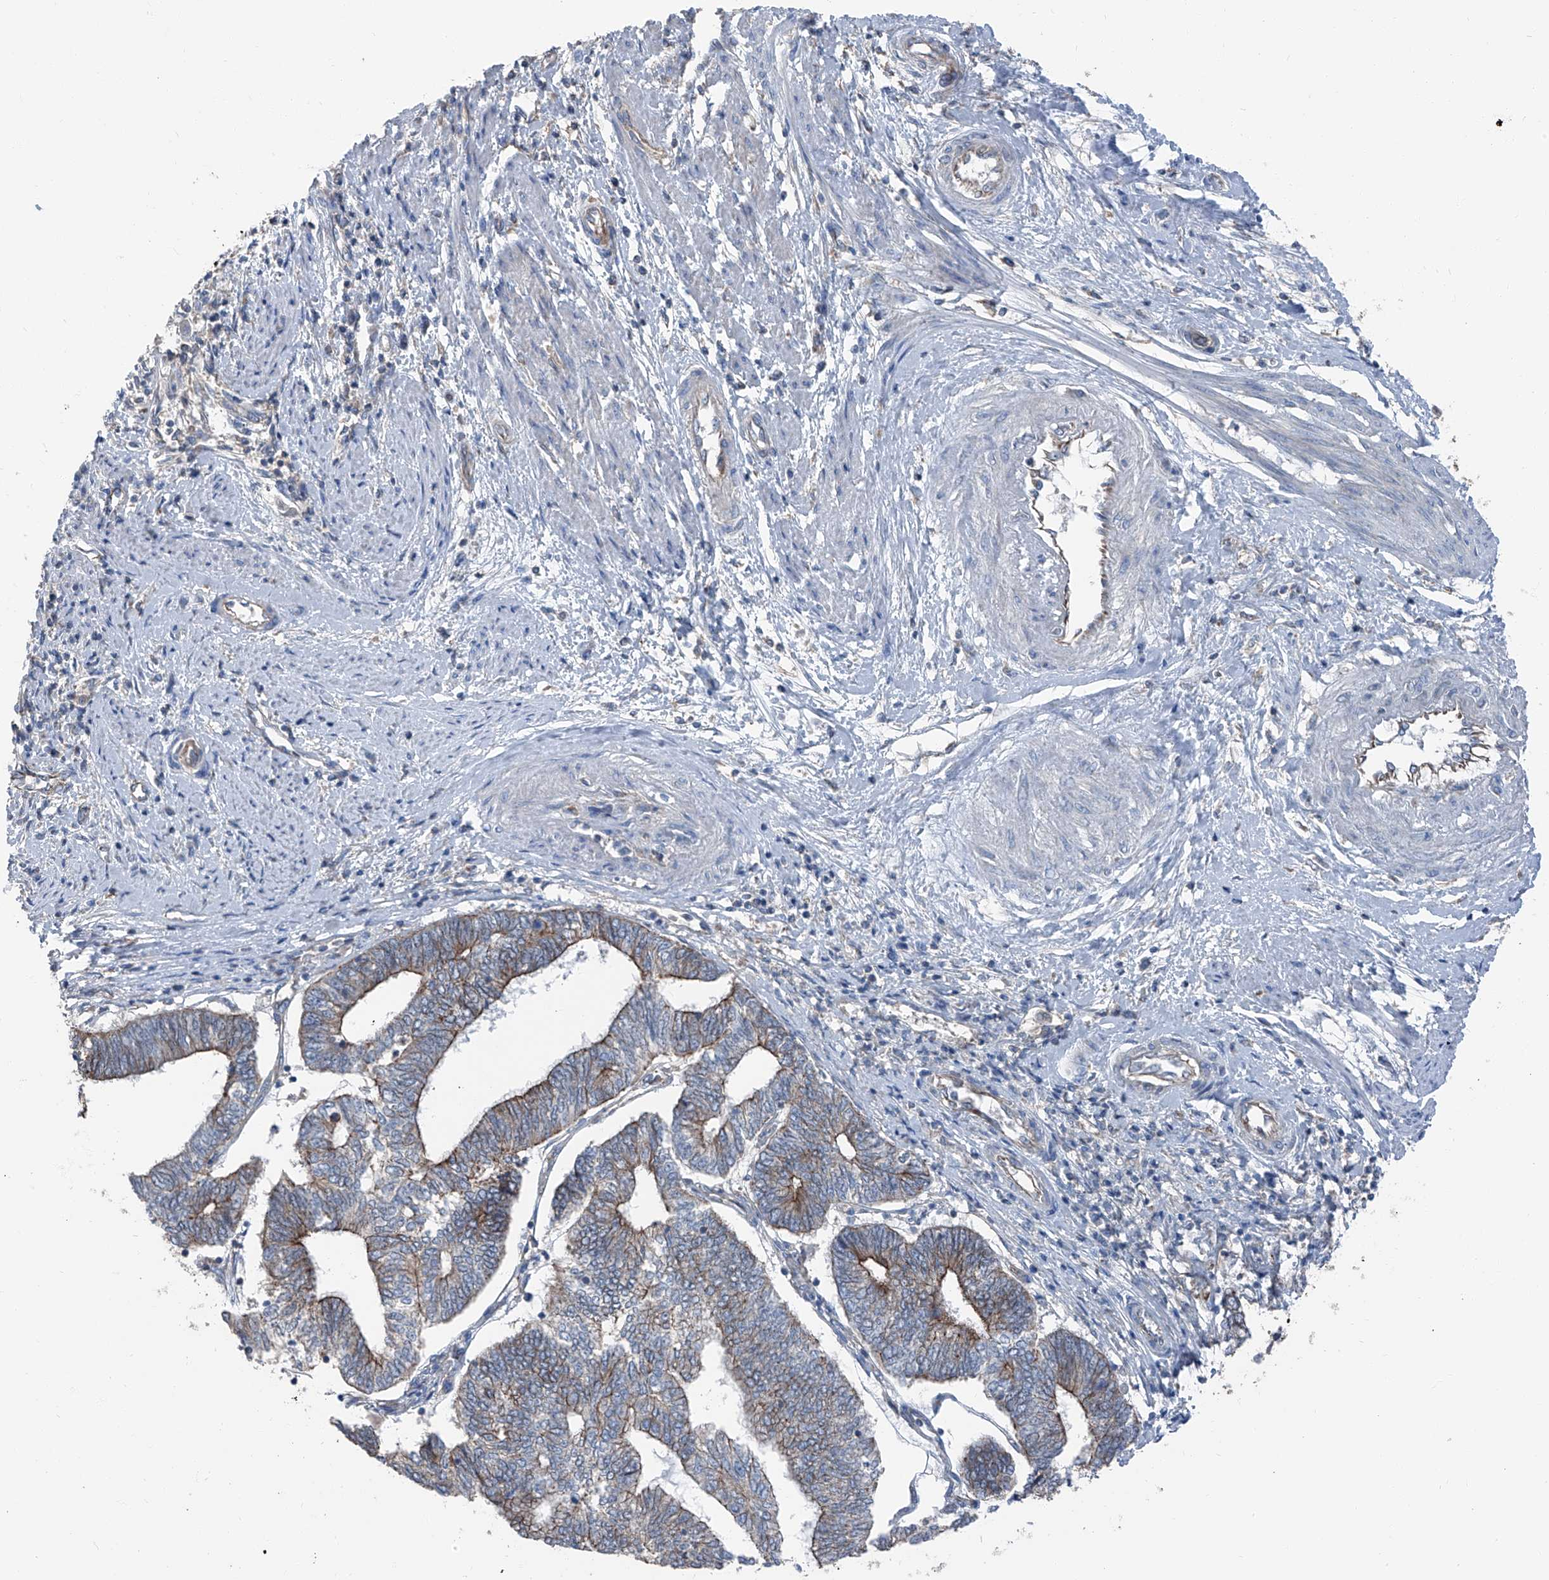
{"staining": {"intensity": "weak", "quantity": "<25%", "location": "cytoplasmic/membranous"}, "tissue": "endometrial cancer", "cell_type": "Tumor cells", "image_type": "cancer", "snomed": [{"axis": "morphology", "description": "Adenocarcinoma, NOS"}, {"axis": "topography", "description": "Uterus"}, {"axis": "topography", "description": "Endometrium"}], "caption": "A histopathology image of human endometrial cancer is negative for staining in tumor cells.", "gene": "GPR142", "patient": {"sex": "female", "age": 70}}